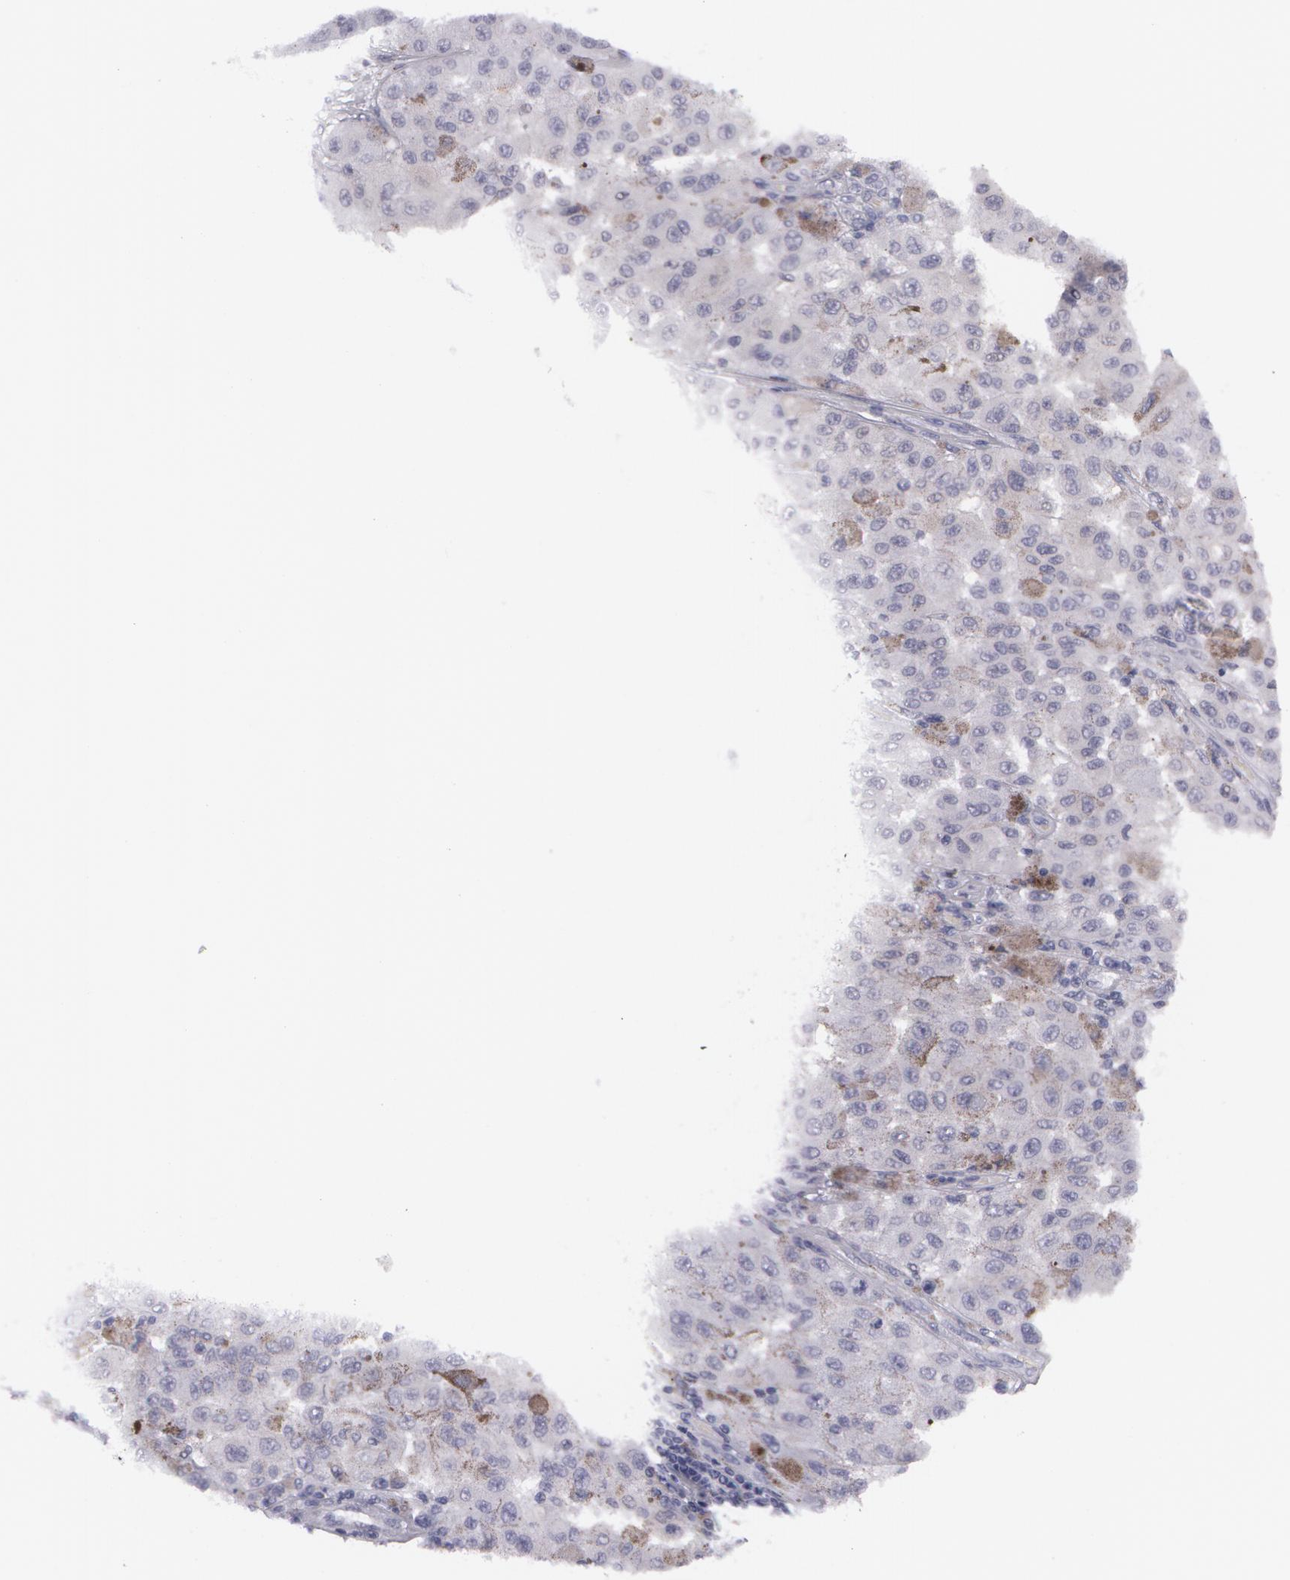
{"staining": {"intensity": "negative", "quantity": "none", "location": "none"}, "tissue": "melanoma", "cell_type": "Tumor cells", "image_type": "cancer", "snomed": [{"axis": "morphology", "description": "Malignant melanoma, NOS"}, {"axis": "topography", "description": "Skin"}], "caption": "IHC photomicrograph of human melanoma stained for a protein (brown), which exhibits no positivity in tumor cells. (DAB immunohistochemistry with hematoxylin counter stain).", "gene": "AMACR", "patient": {"sex": "female", "age": 64}}